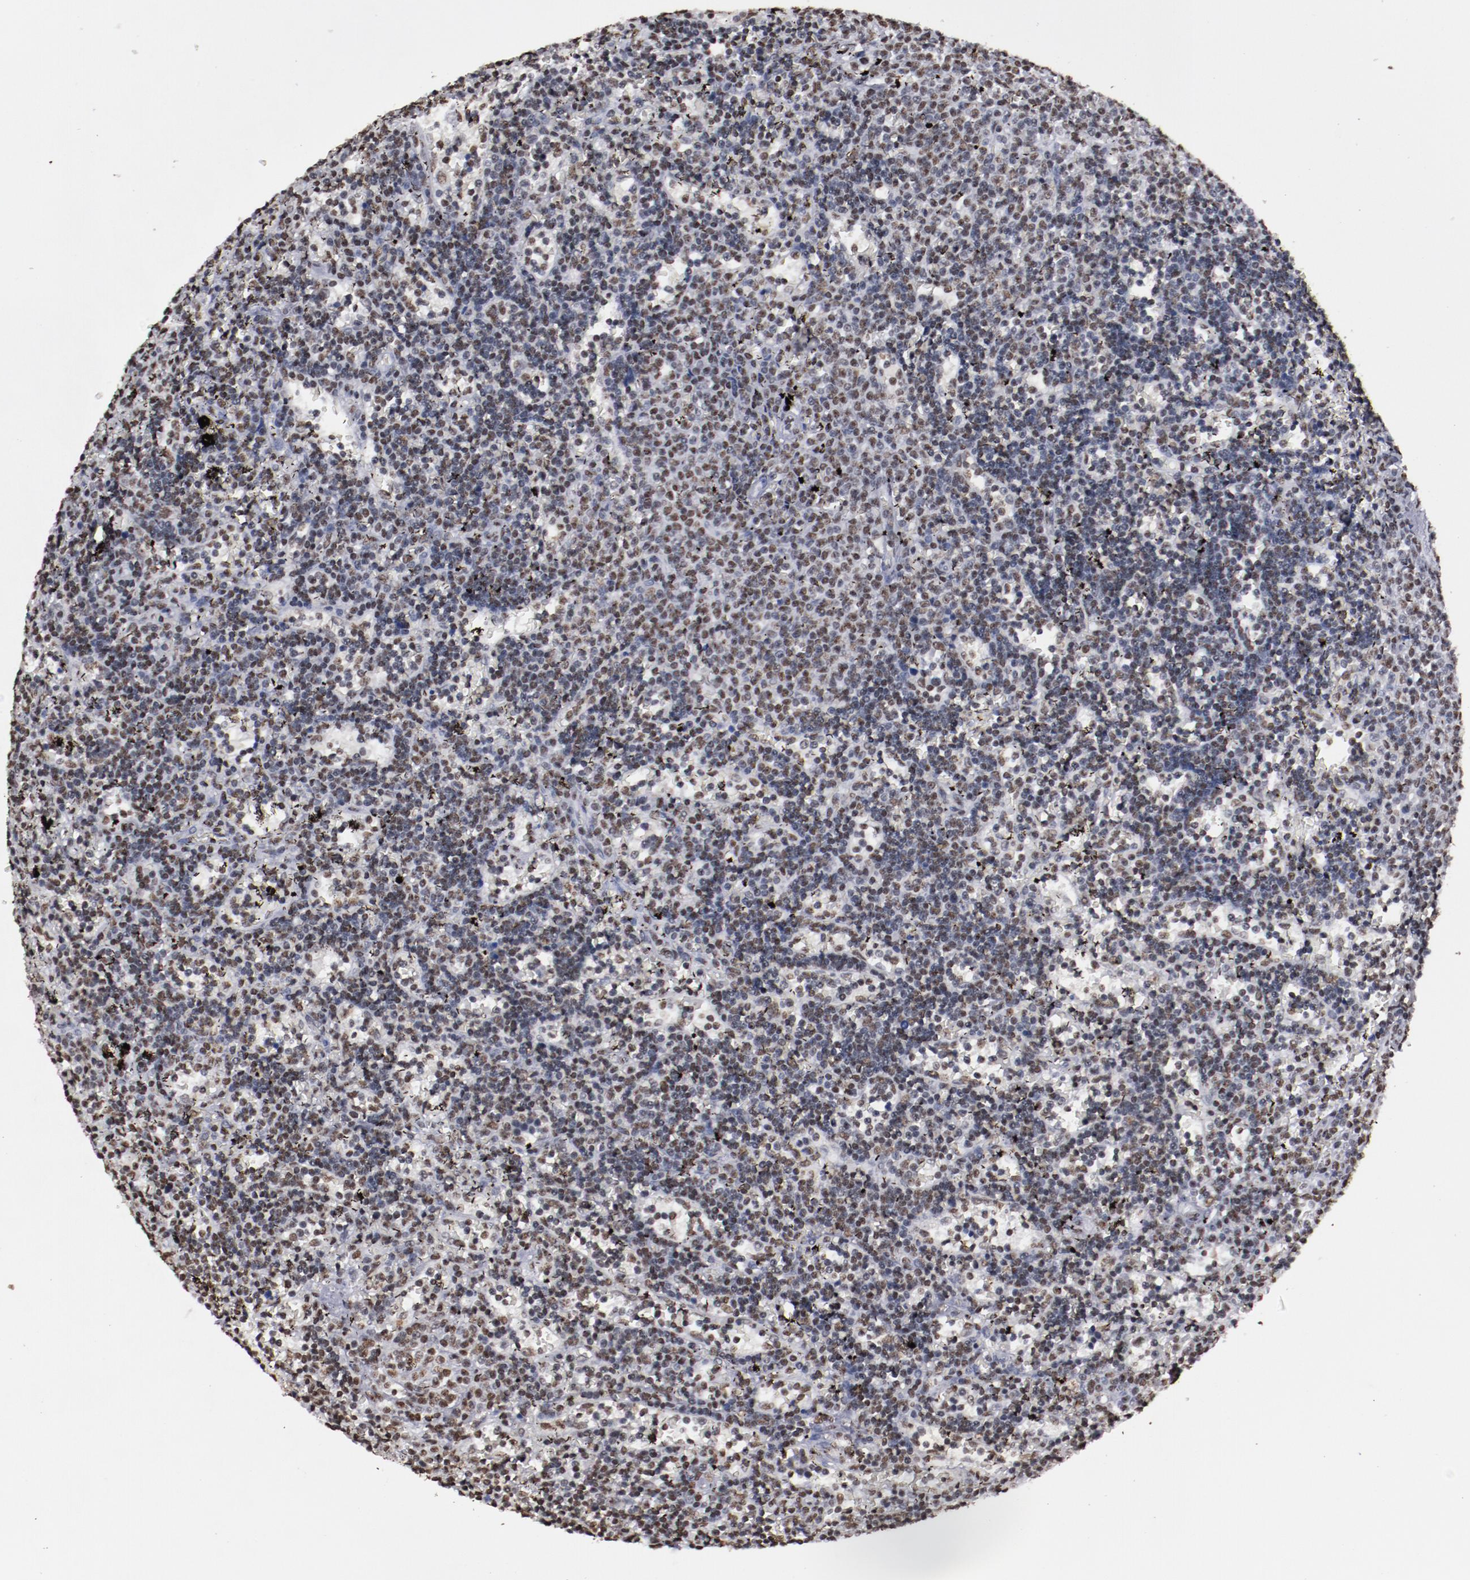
{"staining": {"intensity": "moderate", "quantity": ">75%", "location": "nuclear"}, "tissue": "lymphoma", "cell_type": "Tumor cells", "image_type": "cancer", "snomed": [{"axis": "morphology", "description": "Malignant lymphoma, non-Hodgkin's type, Low grade"}, {"axis": "topography", "description": "Spleen"}], "caption": "Lymphoma stained for a protein shows moderate nuclear positivity in tumor cells.", "gene": "HNRNPA2B1", "patient": {"sex": "male", "age": 60}}